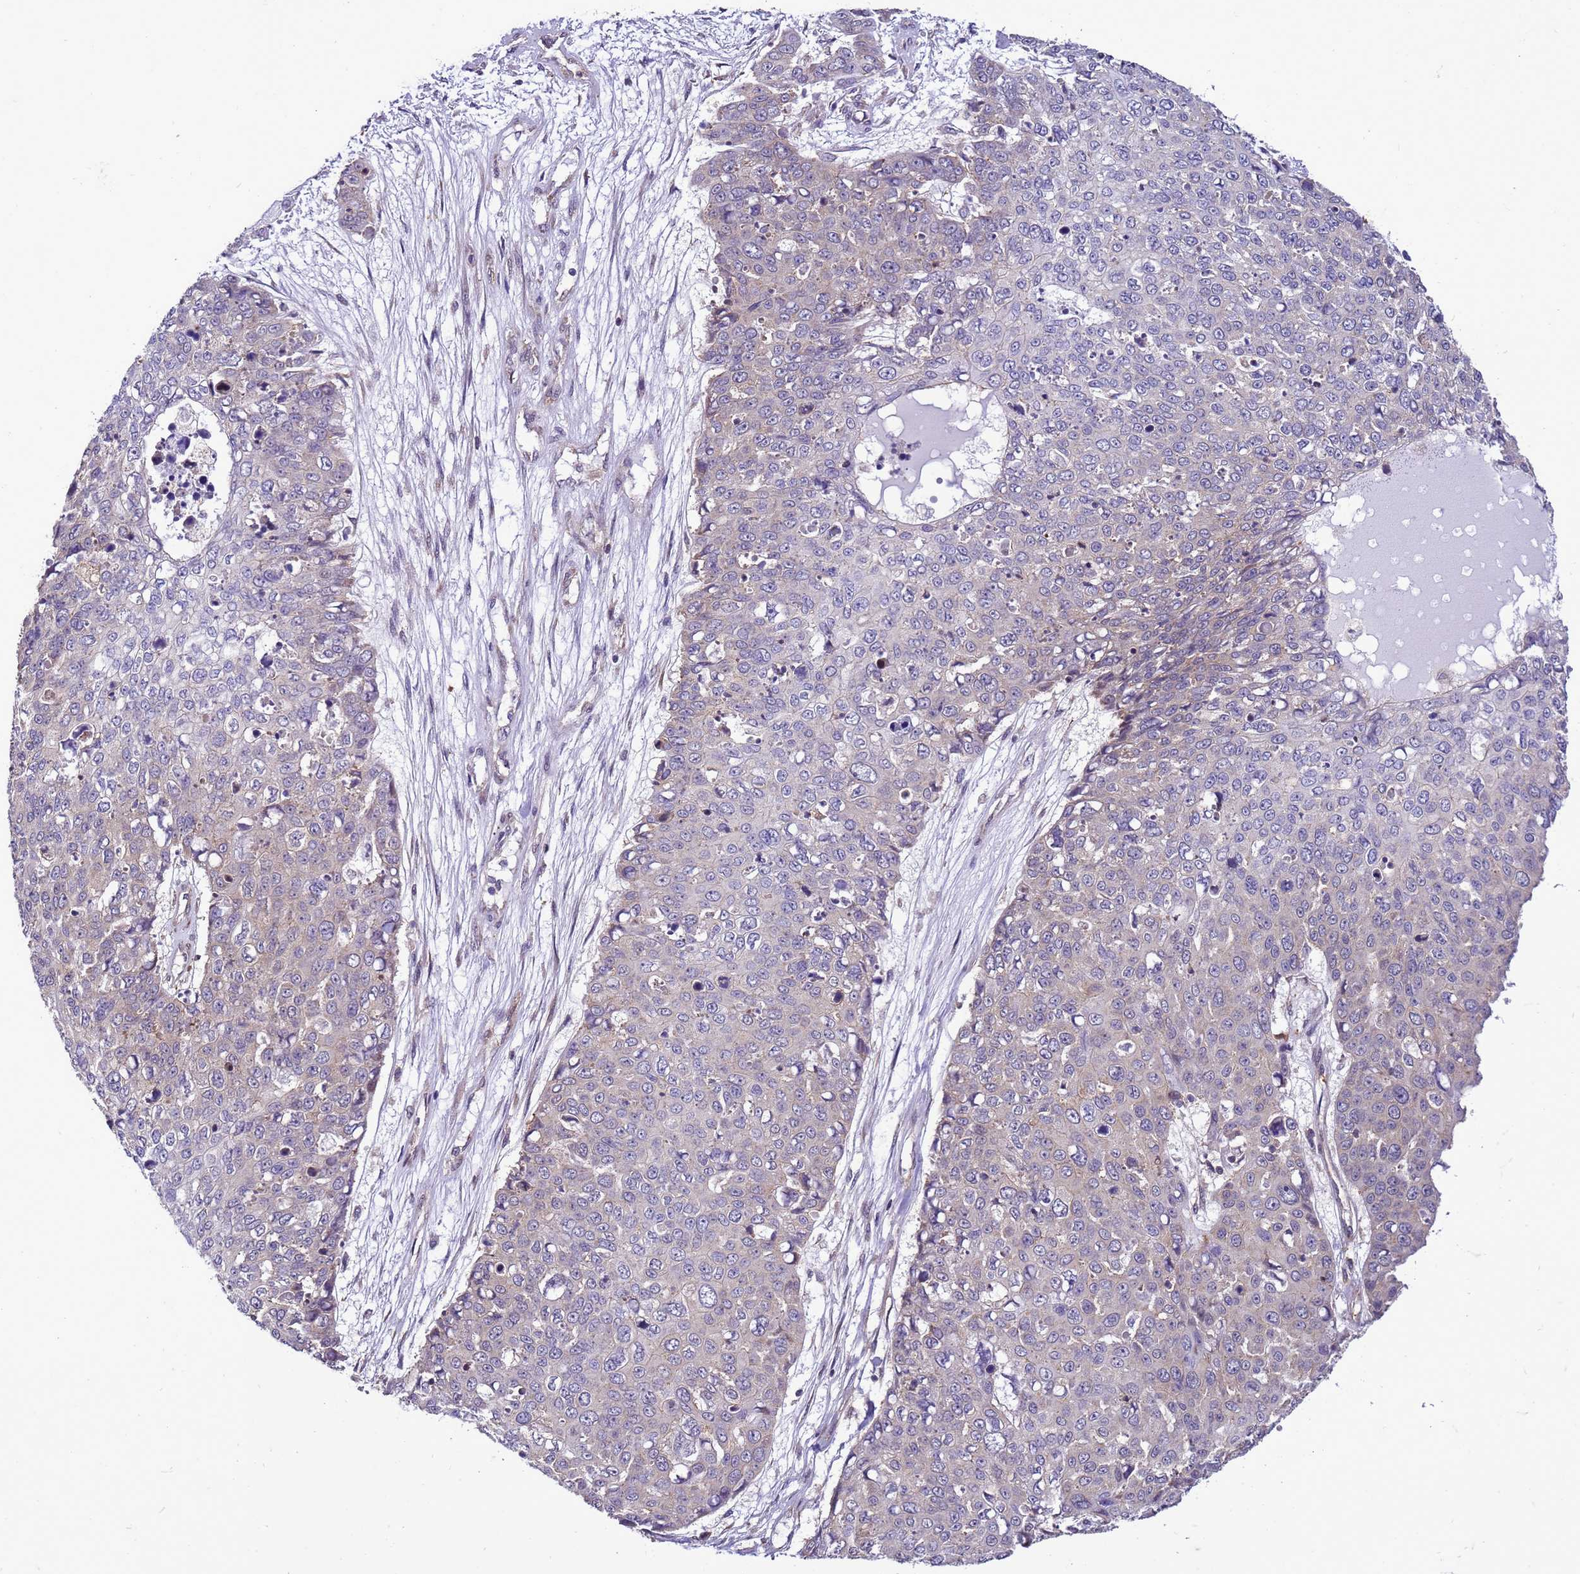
{"staining": {"intensity": "negative", "quantity": "none", "location": "none"}, "tissue": "skin cancer", "cell_type": "Tumor cells", "image_type": "cancer", "snomed": [{"axis": "morphology", "description": "Squamous cell carcinoma, NOS"}, {"axis": "topography", "description": "Skin"}], "caption": "The histopathology image displays no significant expression in tumor cells of squamous cell carcinoma (skin).", "gene": "GEN1", "patient": {"sex": "male", "age": 71}}